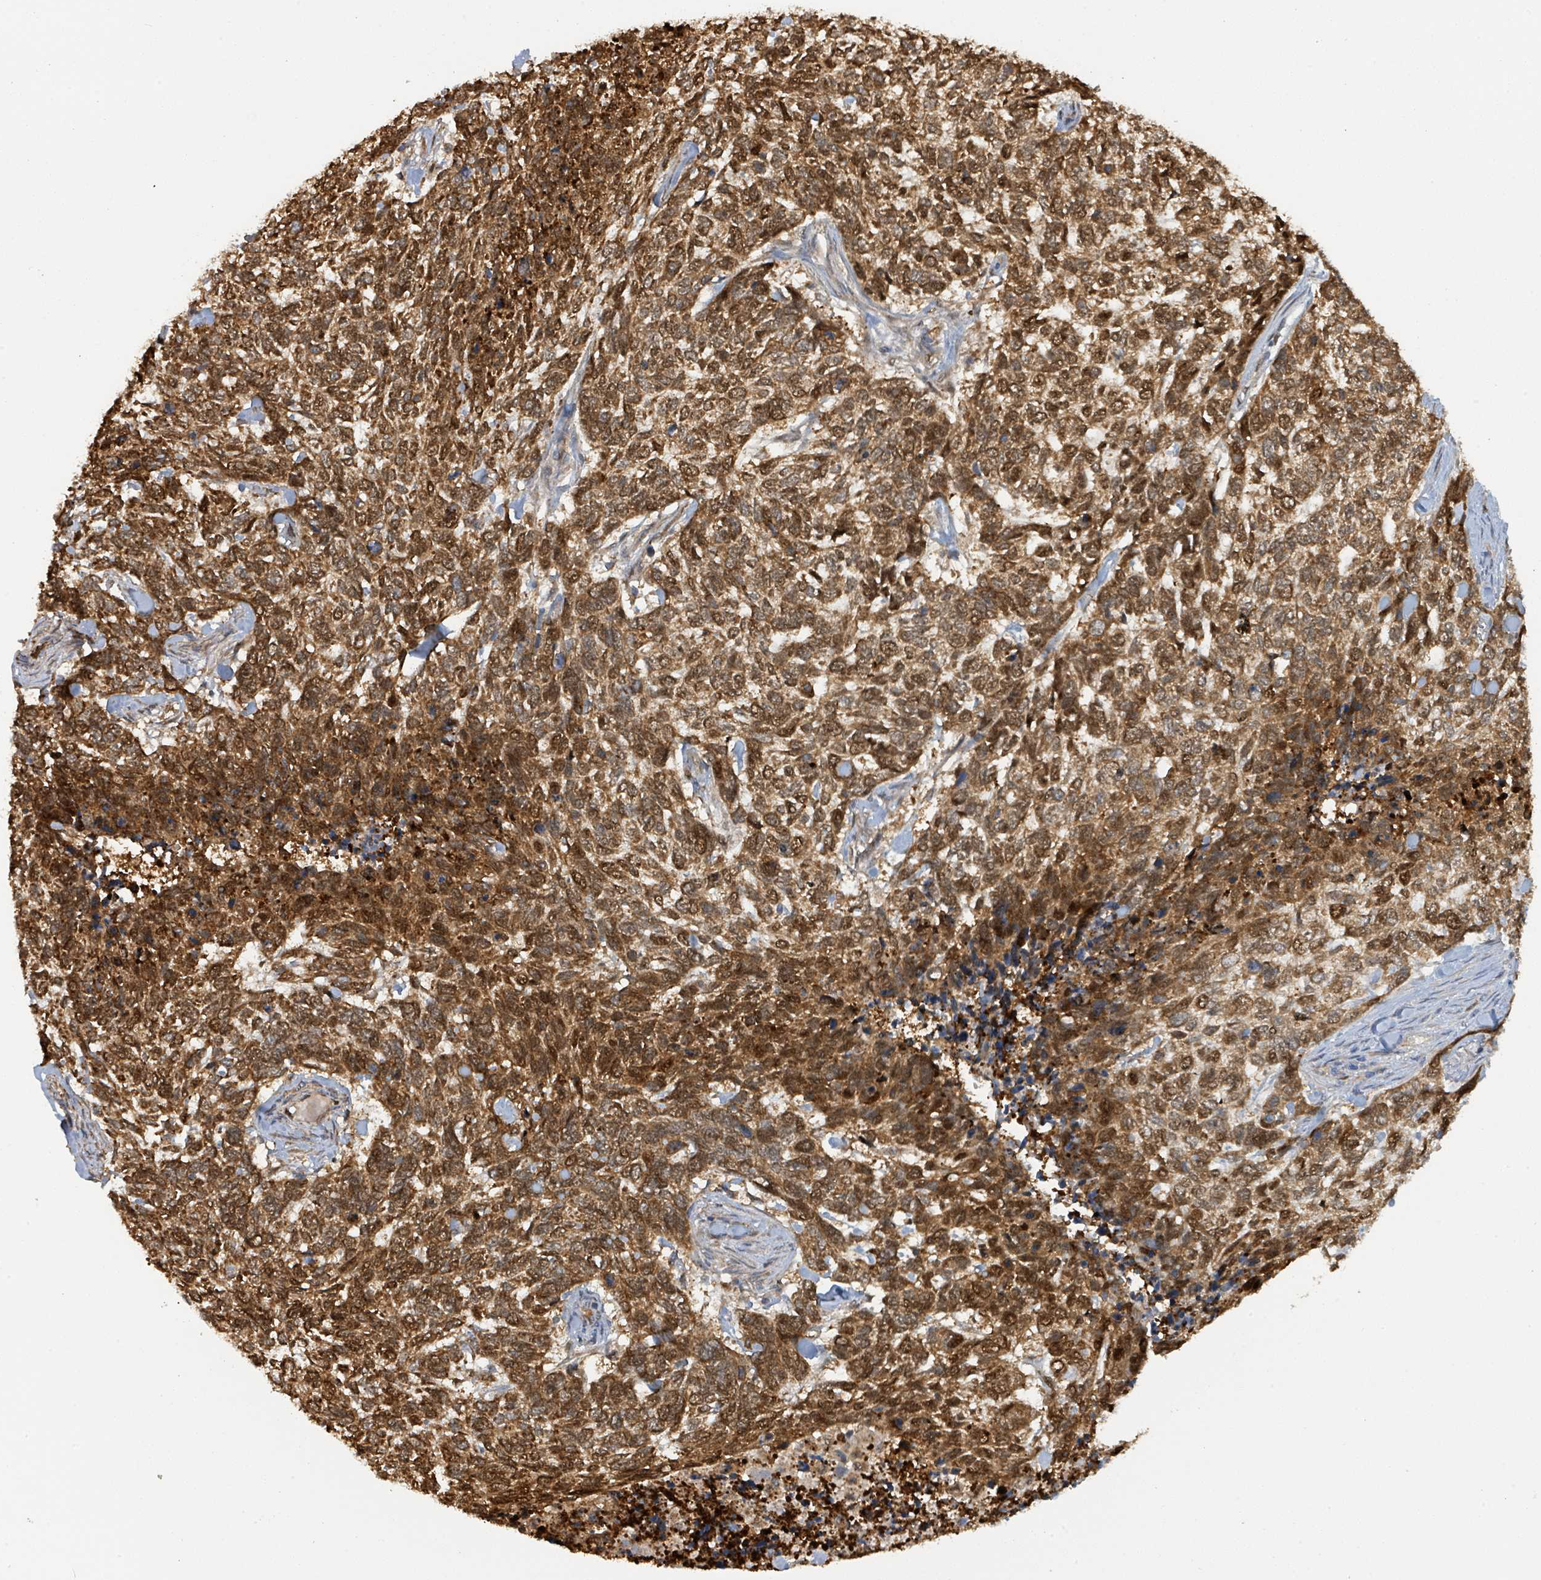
{"staining": {"intensity": "strong", "quantity": ">75%", "location": "cytoplasmic/membranous,nuclear"}, "tissue": "skin cancer", "cell_type": "Tumor cells", "image_type": "cancer", "snomed": [{"axis": "morphology", "description": "Basal cell carcinoma"}, {"axis": "topography", "description": "Skin"}], "caption": "Protein expression analysis of skin basal cell carcinoma reveals strong cytoplasmic/membranous and nuclear positivity in about >75% of tumor cells.", "gene": "PSMB7", "patient": {"sex": "female", "age": 65}}